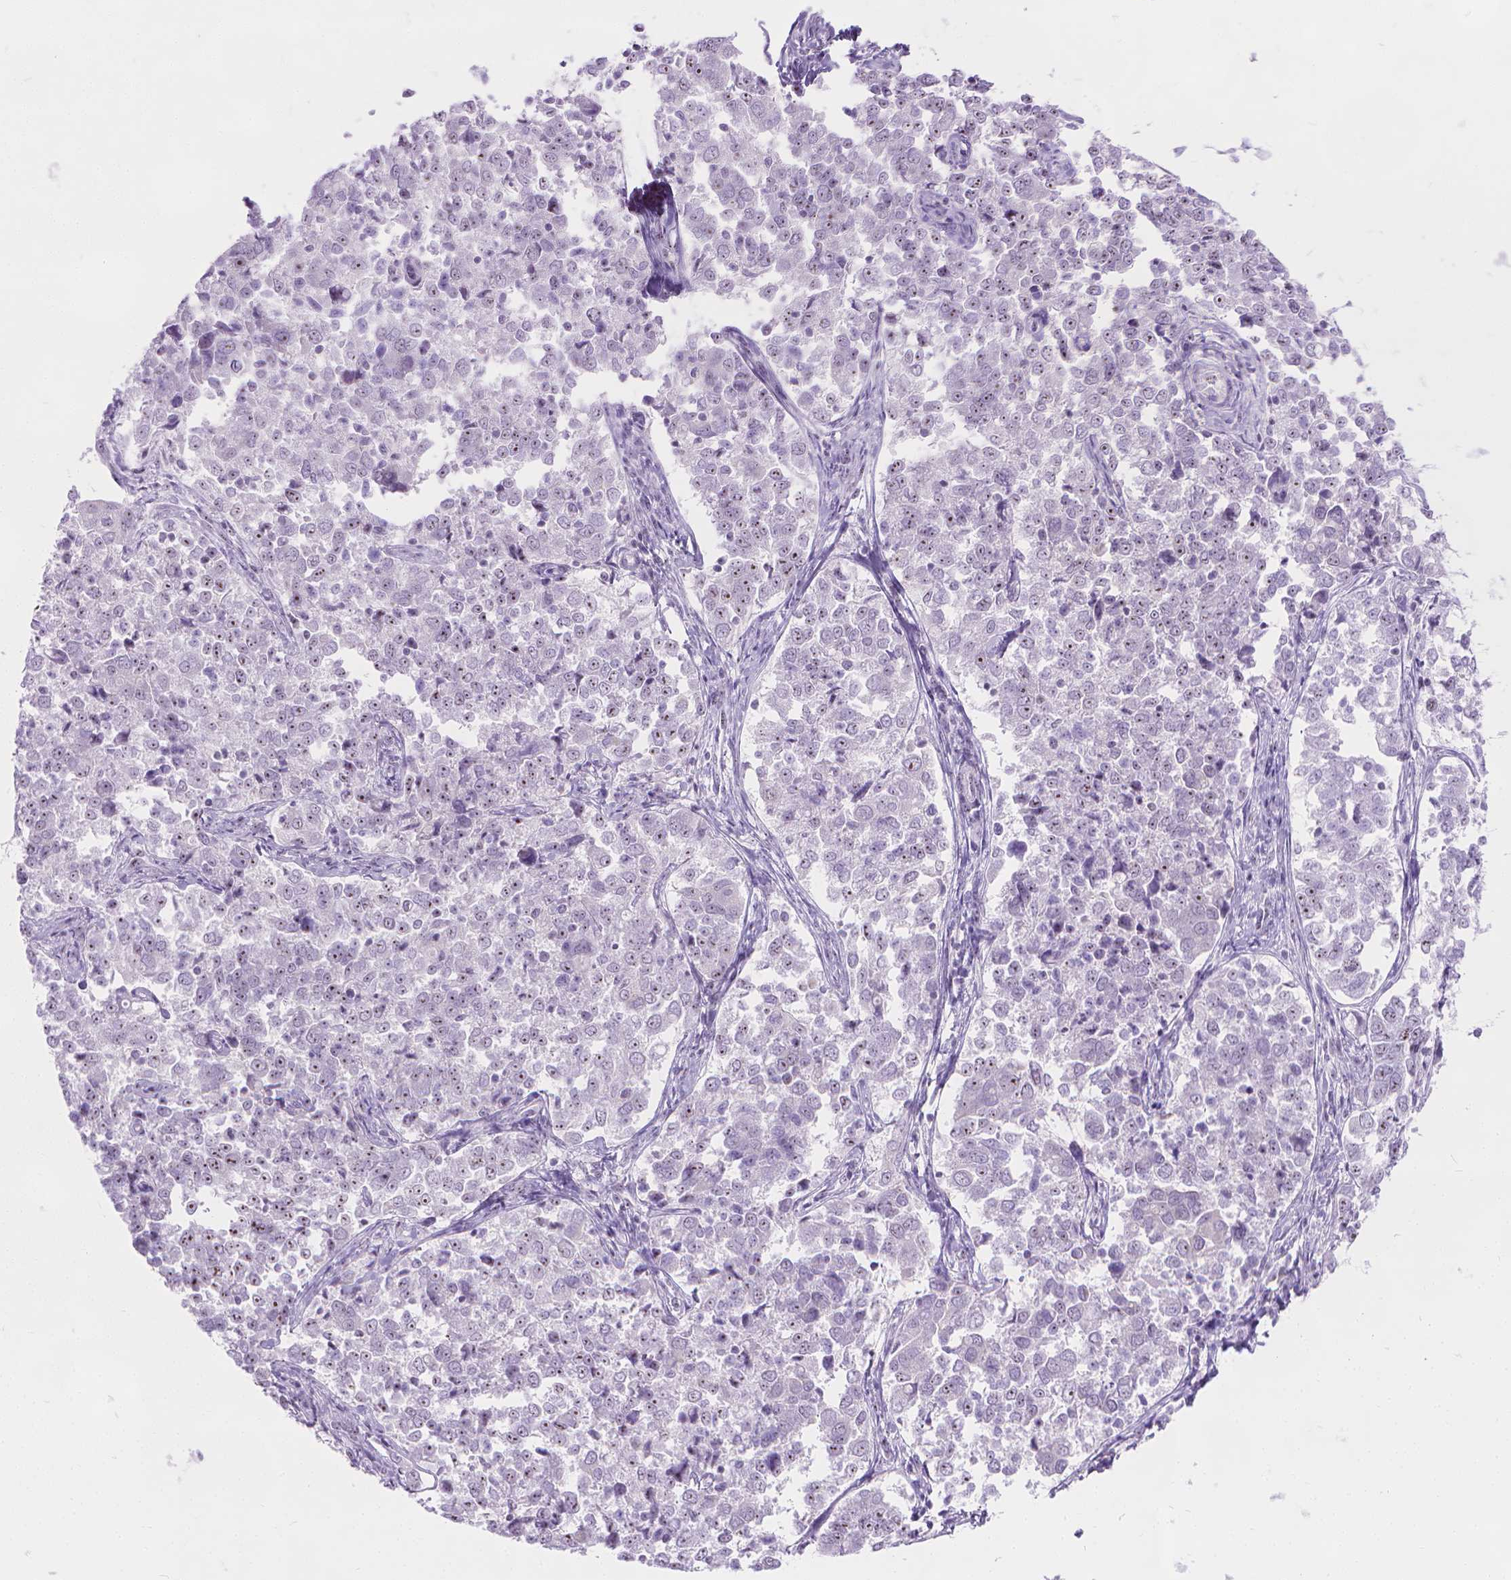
{"staining": {"intensity": "weak", "quantity": "<25%", "location": "nuclear"}, "tissue": "endometrial cancer", "cell_type": "Tumor cells", "image_type": "cancer", "snomed": [{"axis": "morphology", "description": "Adenocarcinoma, NOS"}, {"axis": "topography", "description": "Endometrium"}], "caption": "Adenocarcinoma (endometrial) was stained to show a protein in brown. There is no significant positivity in tumor cells. Nuclei are stained in blue.", "gene": "NOL7", "patient": {"sex": "female", "age": 43}}